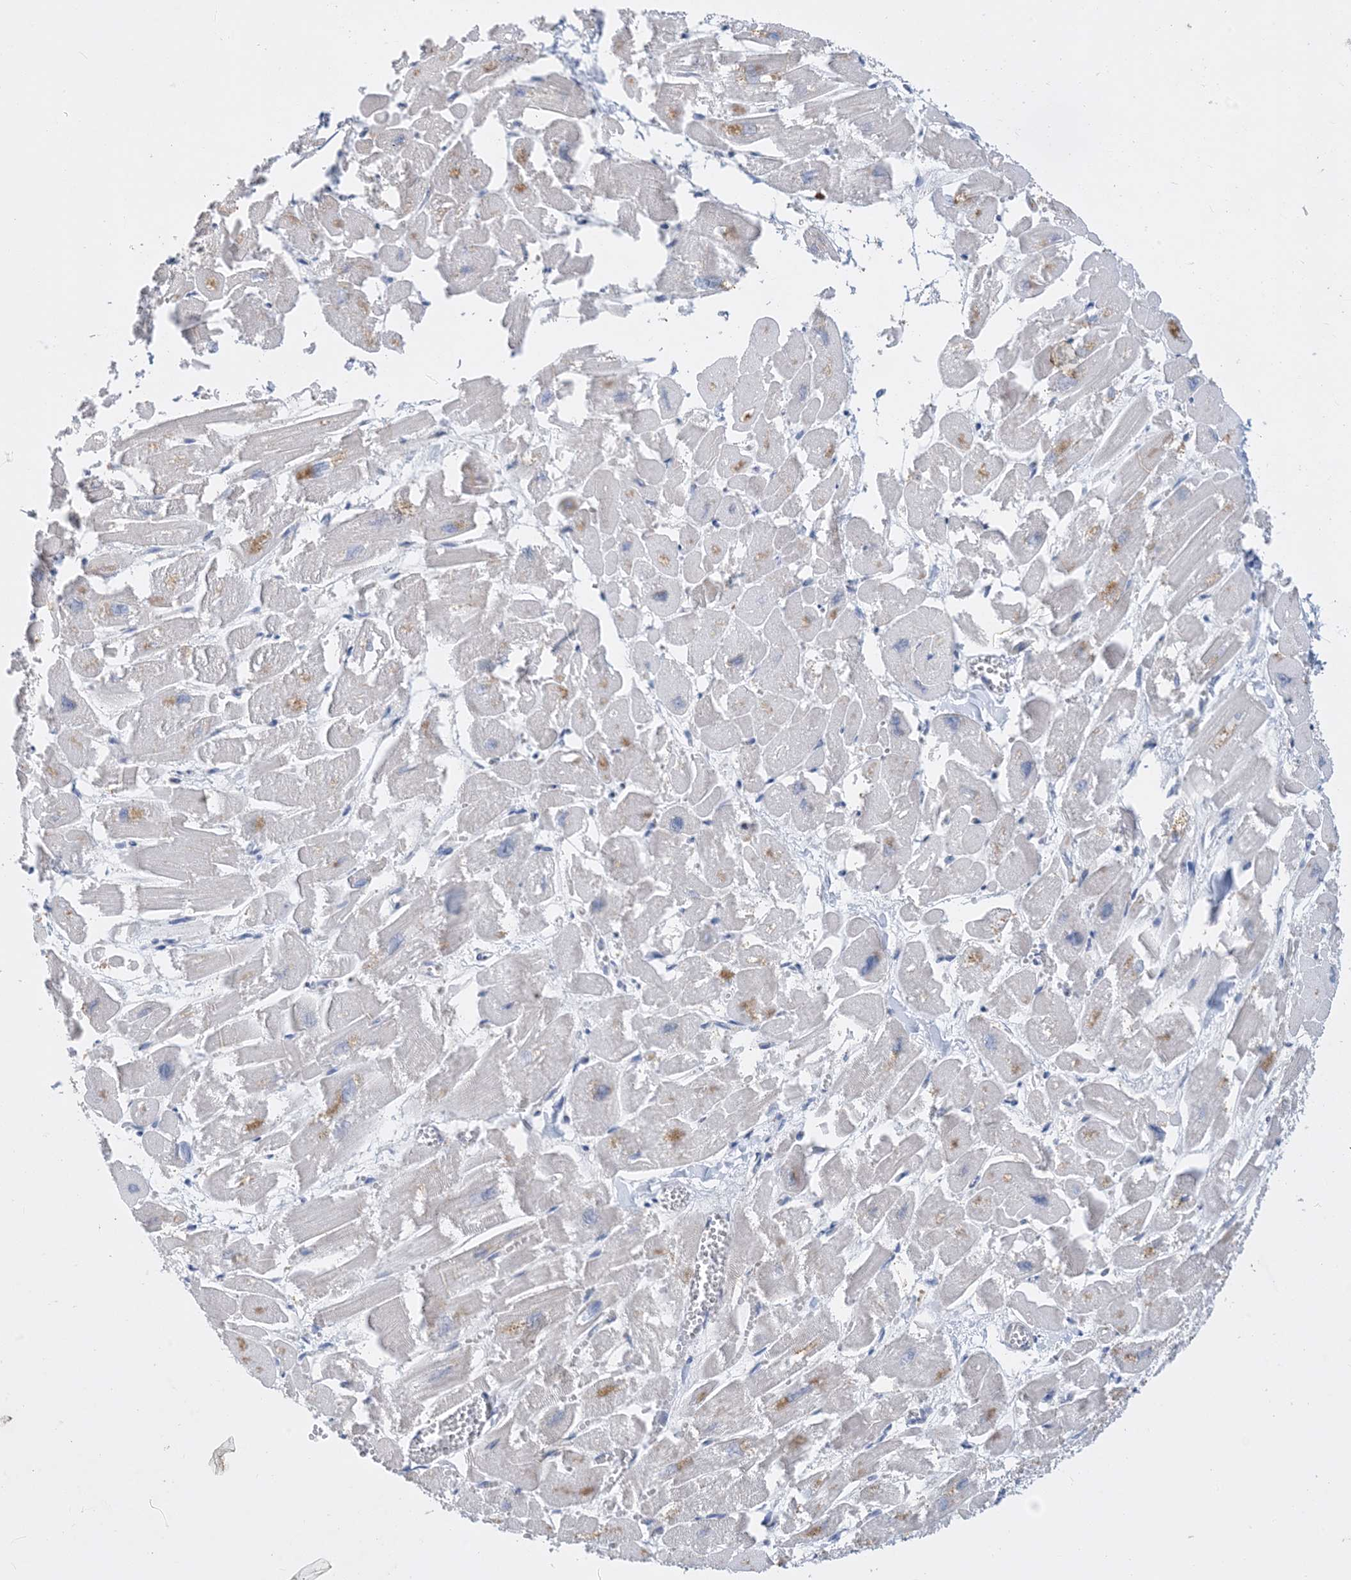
{"staining": {"intensity": "negative", "quantity": "none", "location": "none"}, "tissue": "heart muscle", "cell_type": "Cardiomyocytes", "image_type": "normal", "snomed": [{"axis": "morphology", "description": "Normal tissue, NOS"}, {"axis": "topography", "description": "Heart"}], "caption": "IHC image of benign human heart muscle stained for a protein (brown), which exhibits no positivity in cardiomyocytes. (DAB IHC, high magnification).", "gene": "KPRP", "patient": {"sex": "male", "age": 54}}